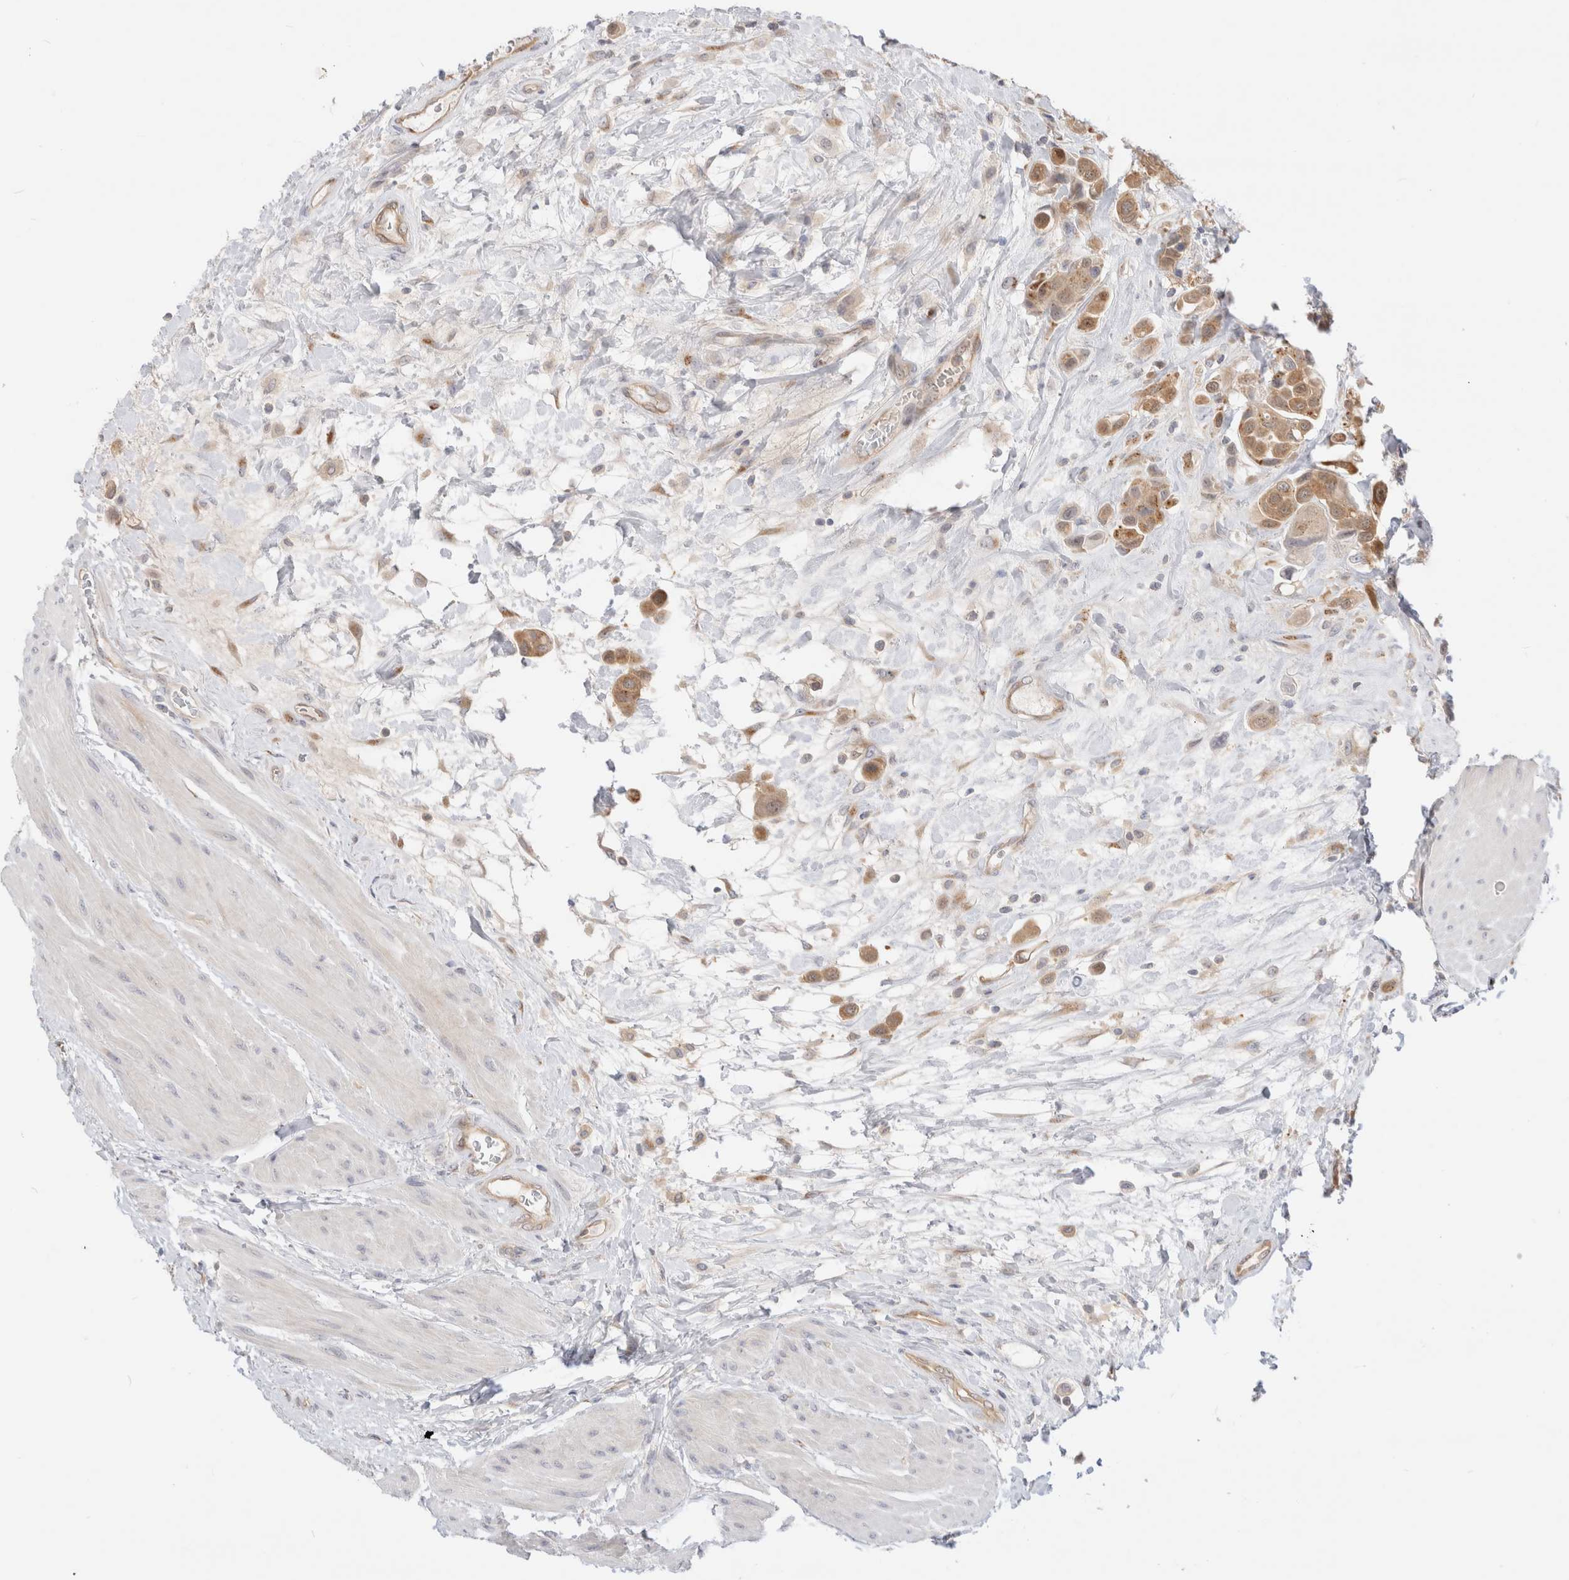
{"staining": {"intensity": "moderate", "quantity": ">75%", "location": "cytoplasmic/membranous"}, "tissue": "urothelial cancer", "cell_type": "Tumor cells", "image_type": "cancer", "snomed": [{"axis": "morphology", "description": "Urothelial carcinoma, High grade"}, {"axis": "topography", "description": "Urinary bladder"}], "caption": "Immunohistochemistry (IHC) micrograph of high-grade urothelial carcinoma stained for a protein (brown), which reveals medium levels of moderate cytoplasmic/membranous staining in about >75% of tumor cells.", "gene": "EFCAB13", "patient": {"sex": "male", "age": 50}}